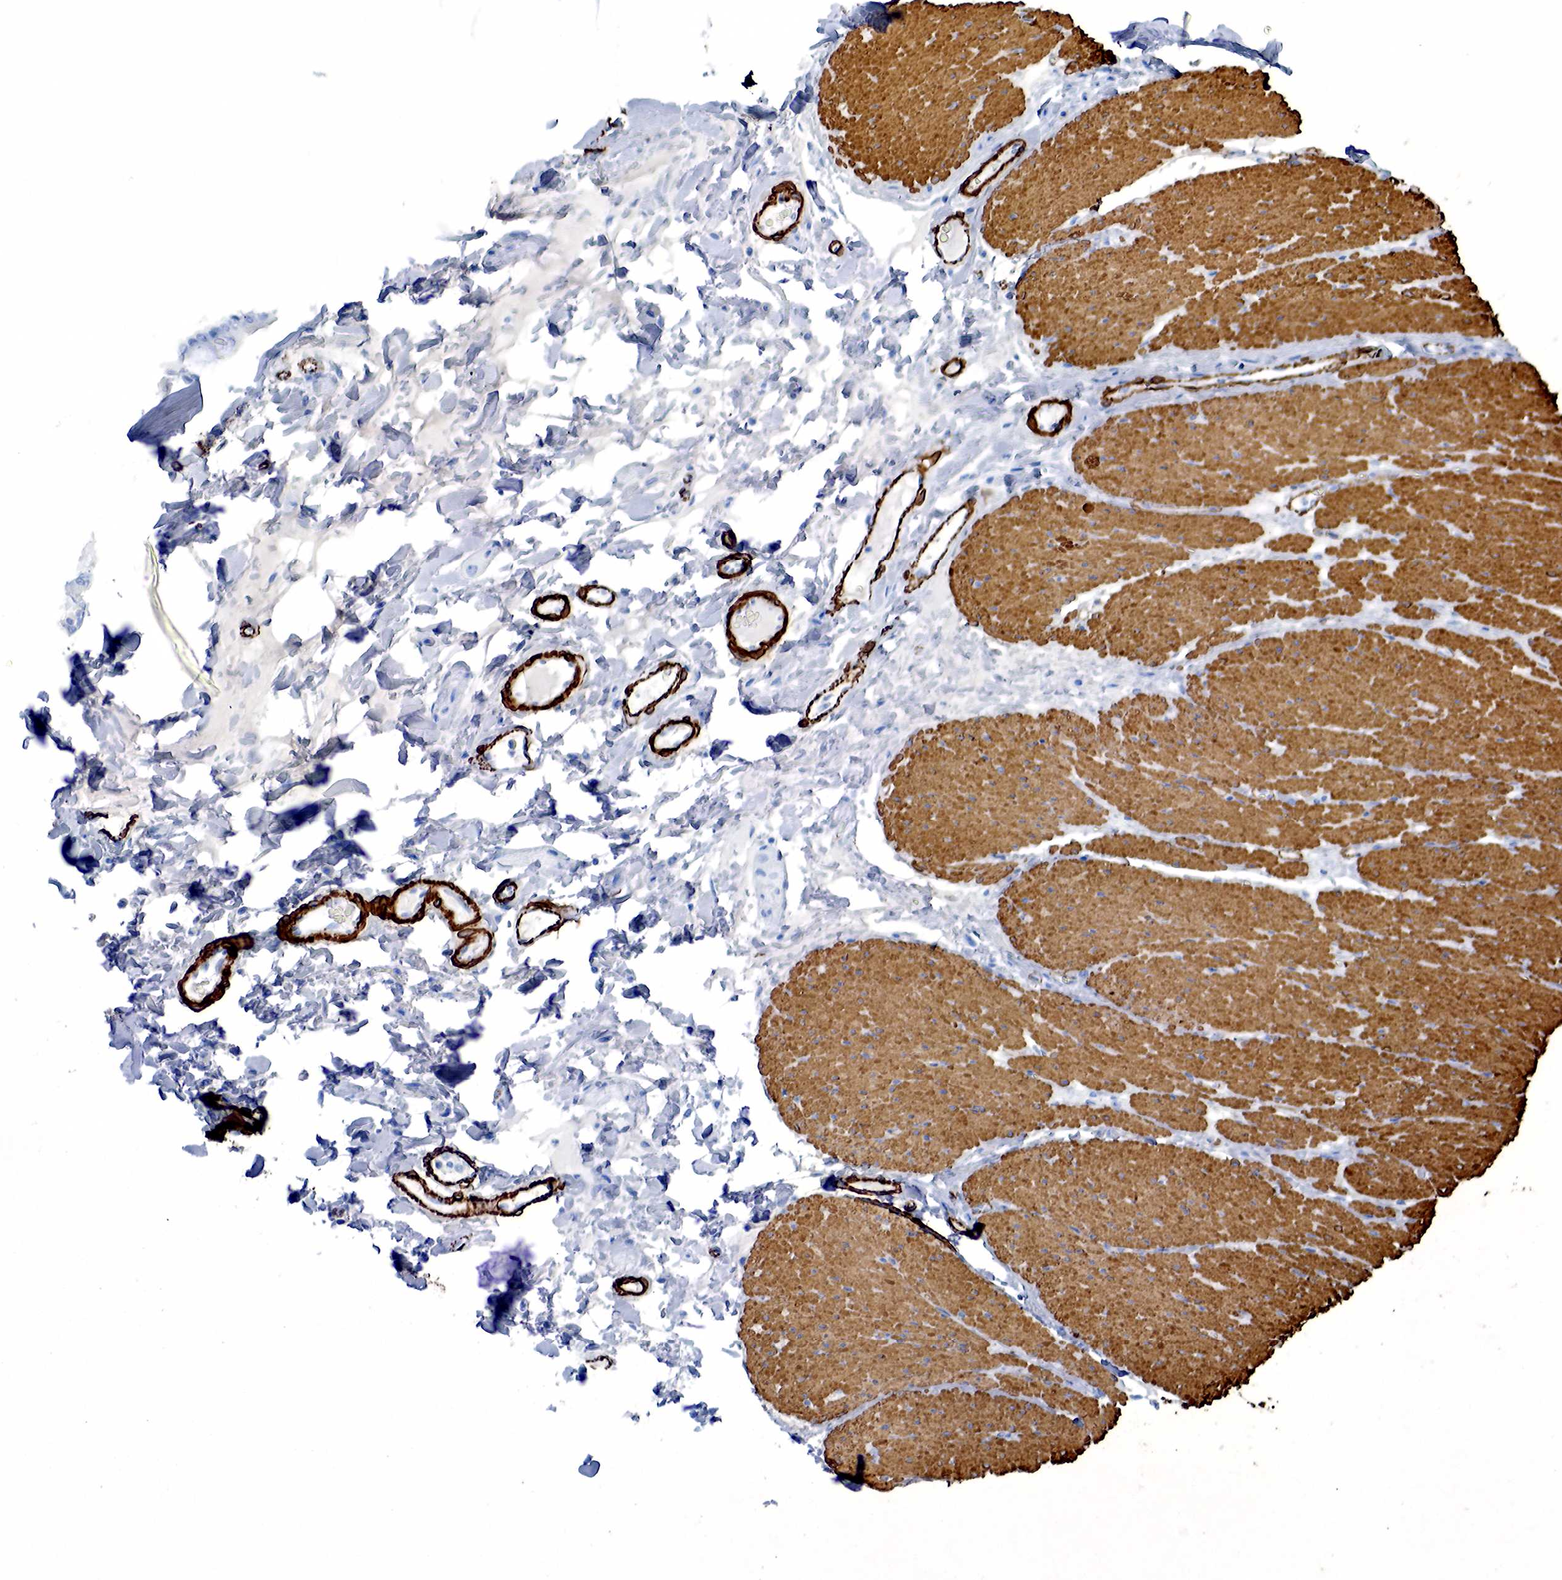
{"staining": {"intensity": "negative", "quantity": "none", "location": "none"}, "tissue": "adipose tissue", "cell_type": "Adipocytes", "image_type": "normal", "snomed": [{"axis": "morphology", "description": "Normal tissue, NOS"}, {"axis": "topography", "description": "Duodenum"}], "caption": "A micrograph of adipose tissue stained for a protein demonstrates no brown staining in adipocytes. (DAB IHC, high magnification).", "gene": "ACTA1", "patient": {"sex": "male", "age": 63}}